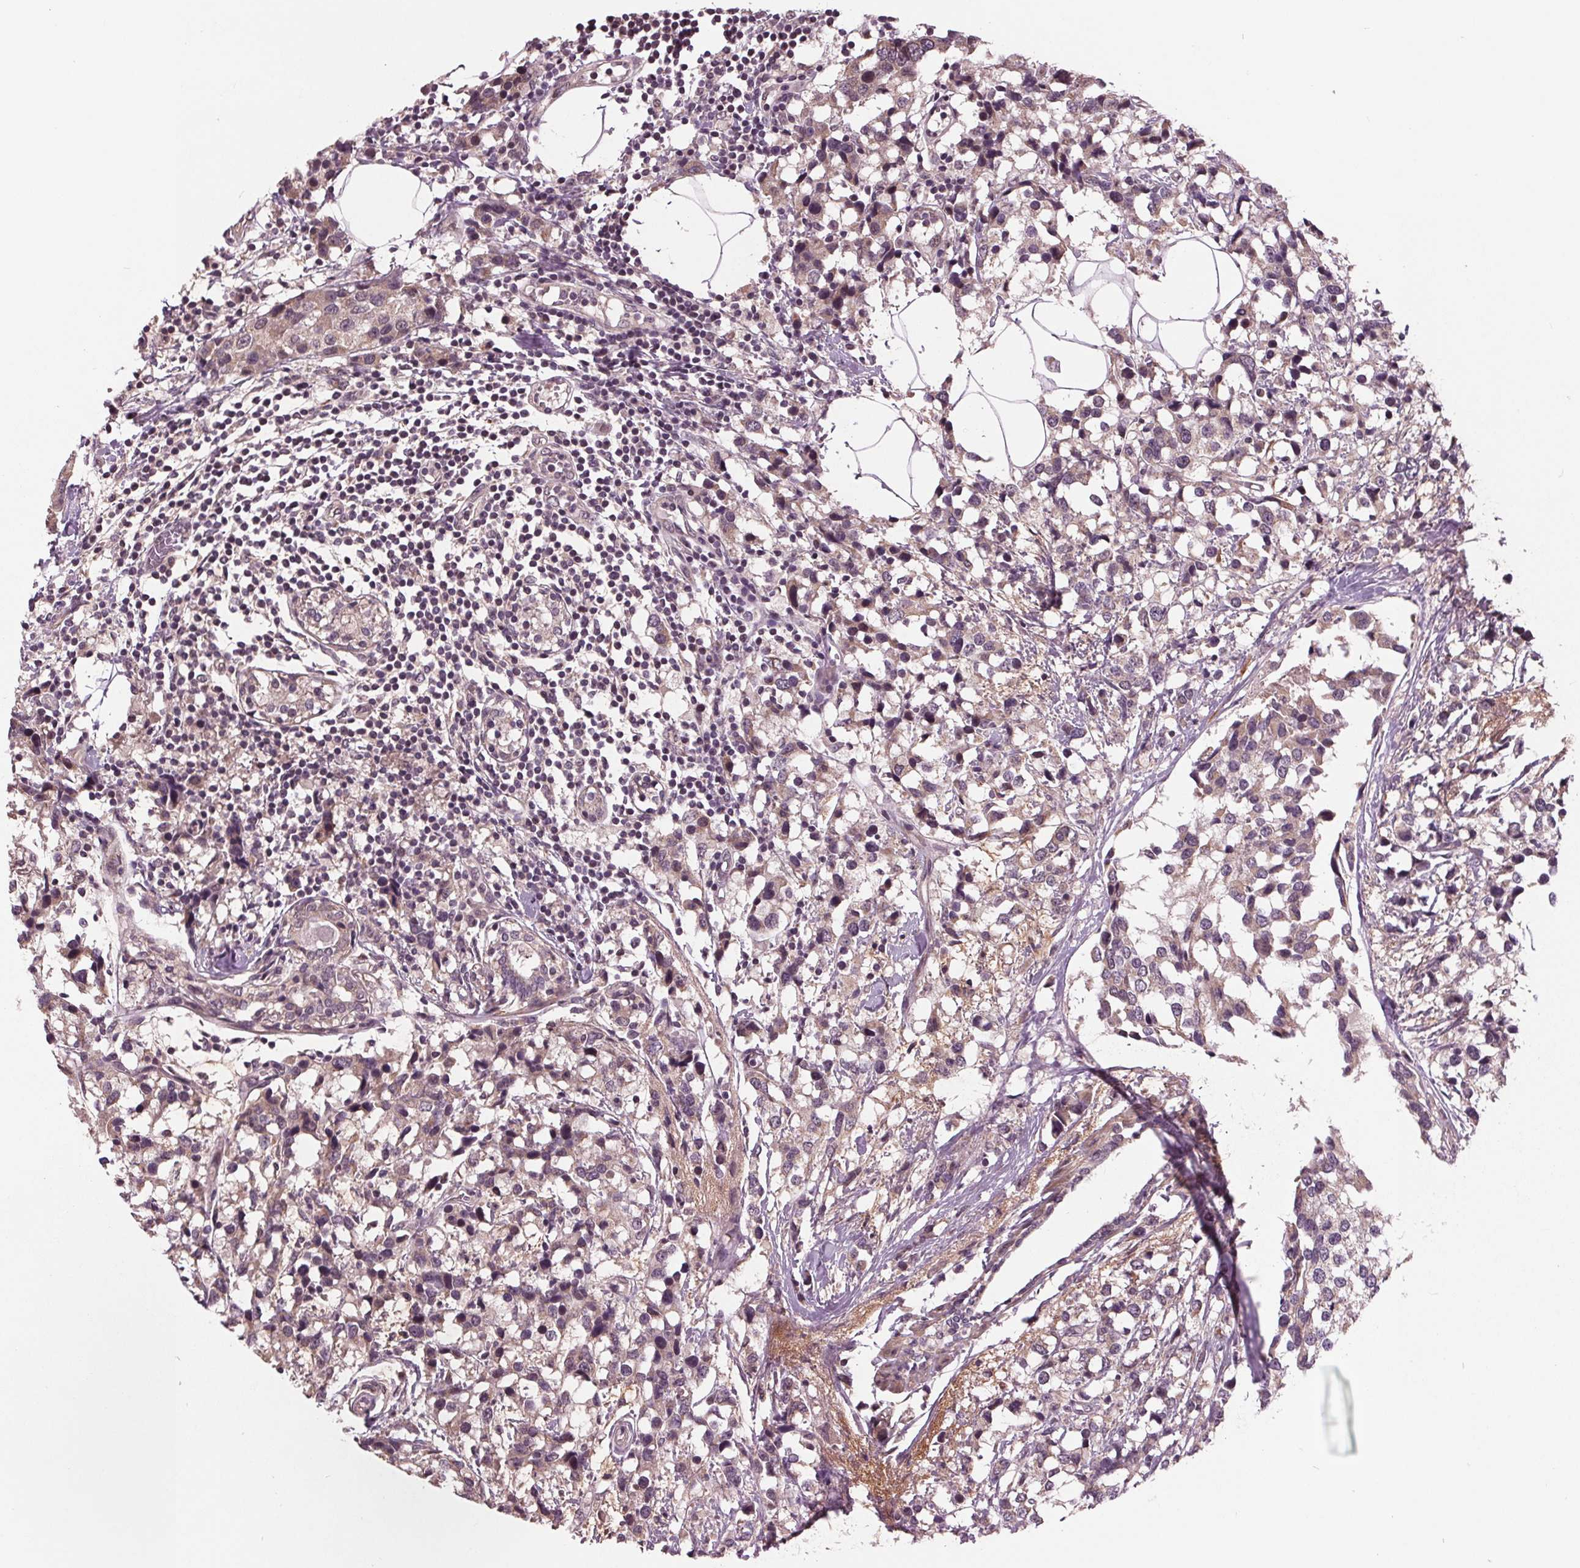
{"staining": {"intensity": "weak", "quantity": ">75%", "location": "cytoplasmic/membranous"}, "tissue": "breast cancer", "cell_type": "Tumor cells", "image_type": "cancer", "snomed": [{"axis": "morphology", "description": "Lobular carcinoma"}, {"axis": "topography", "description": "Breast"}], "caption": "There is low levels of weak cytoplasmic/membranous staining in tumor cells of breast lobular carcinoma, as demonstrated by immunohistochemical staining (brown color).", "gene": "MAPK8", "patient": {"sex": "female", "age": 59}}